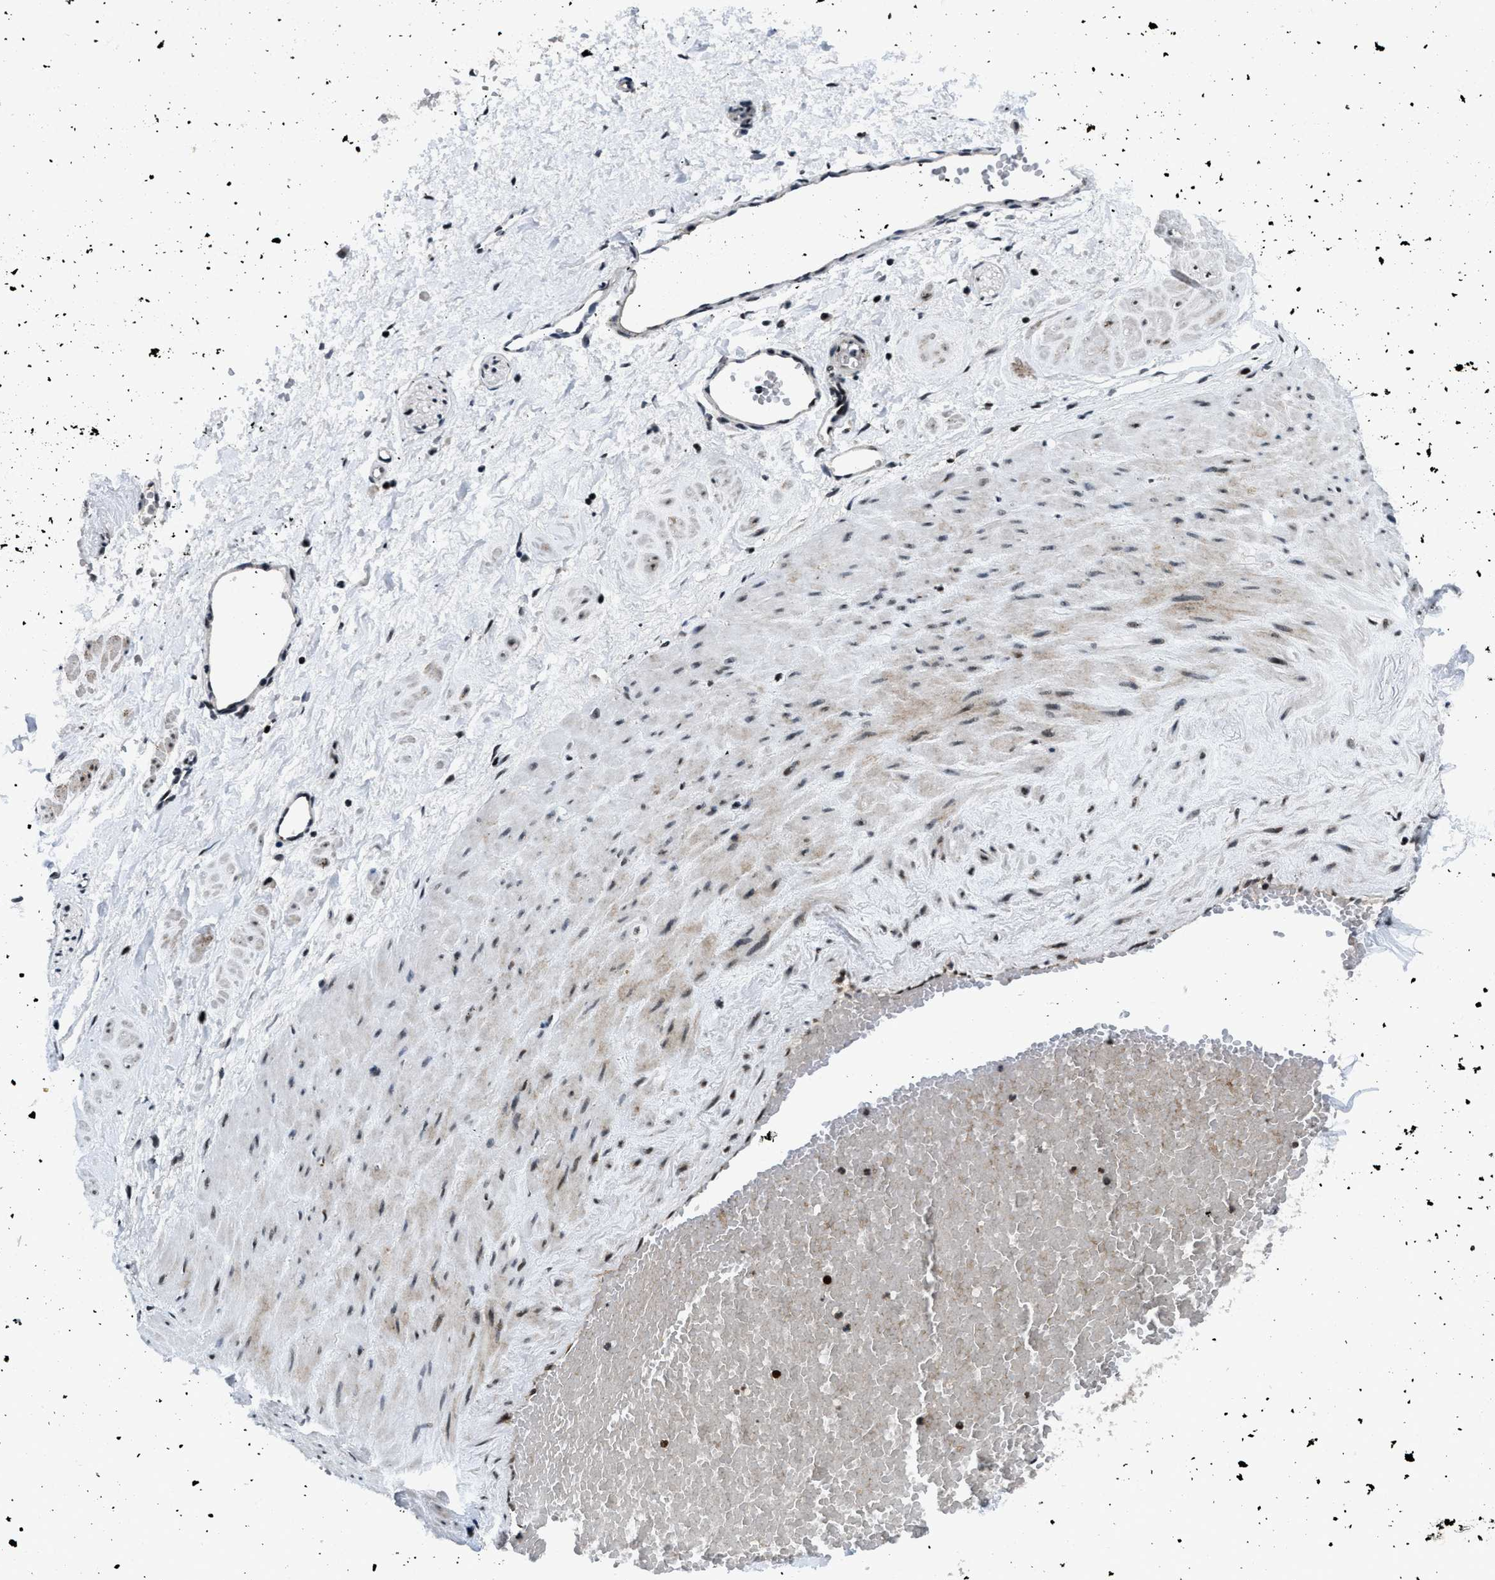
{"staining": {"intensity": "moderate", "quantity": "25%-75%", "location": "nuclear"}, "tissue": "adipose tissue", "cell_type": "Adipocytes", "image_type": "normal", "snomed": [{"axis": "morphology", "description": "Normal tissue, NOS"}, {"axis": "topography", "description": "Soft tissue"}, {"axis": "topography", "description": "Vascular tissue"}], "caption": "Immunohistochemistry (IHC) histopathology image of normal adipose tissue stained for a protein (brown), which demonstrates medium levels of moderate nuclear positivity in about 25%-75% of adipocytes.", "gene": "SMARCB1", "patient": {"sex": "female", "age": 35}}